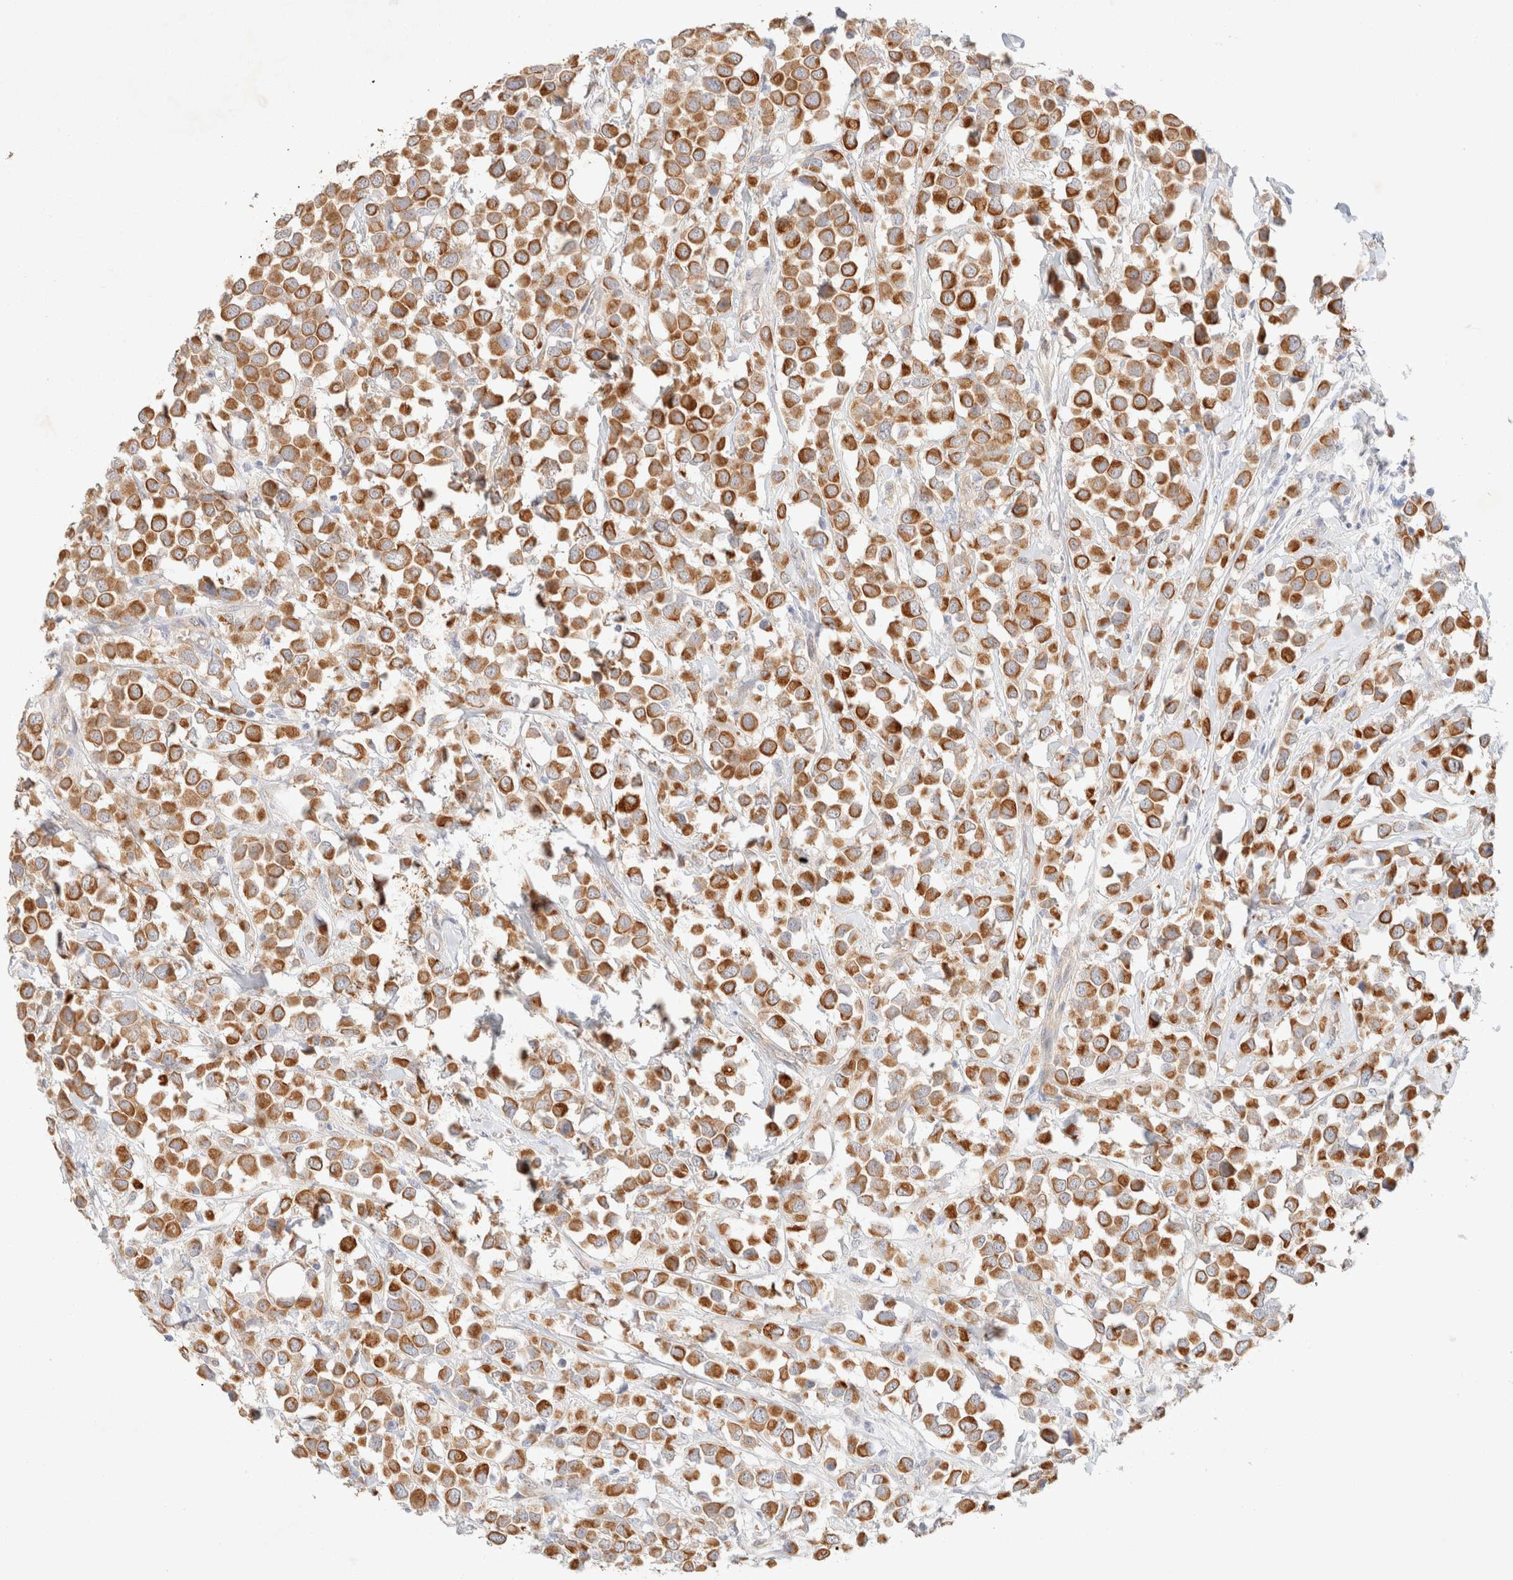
{"staining": {"intensity": "strong", "quantity": ">75%", "location": "cytoplasmic/membranous"}, "tissue": "breast cancer", "cell_type": "Tumor cells", "image_type": "cancer", "snomed": [{"axis": "morphology", "description": "Duct carcinoma"}, {"axis": "topography", "description": "Breast"}], "caption": "Breast cancer (infiltrating ductal carcinoma) stained for a protein reveals strong cytoplasmic/membranous positivity in tumor cells.", "gene": "CSNK1E", "patient": {"sex": "female", "age": 61}}